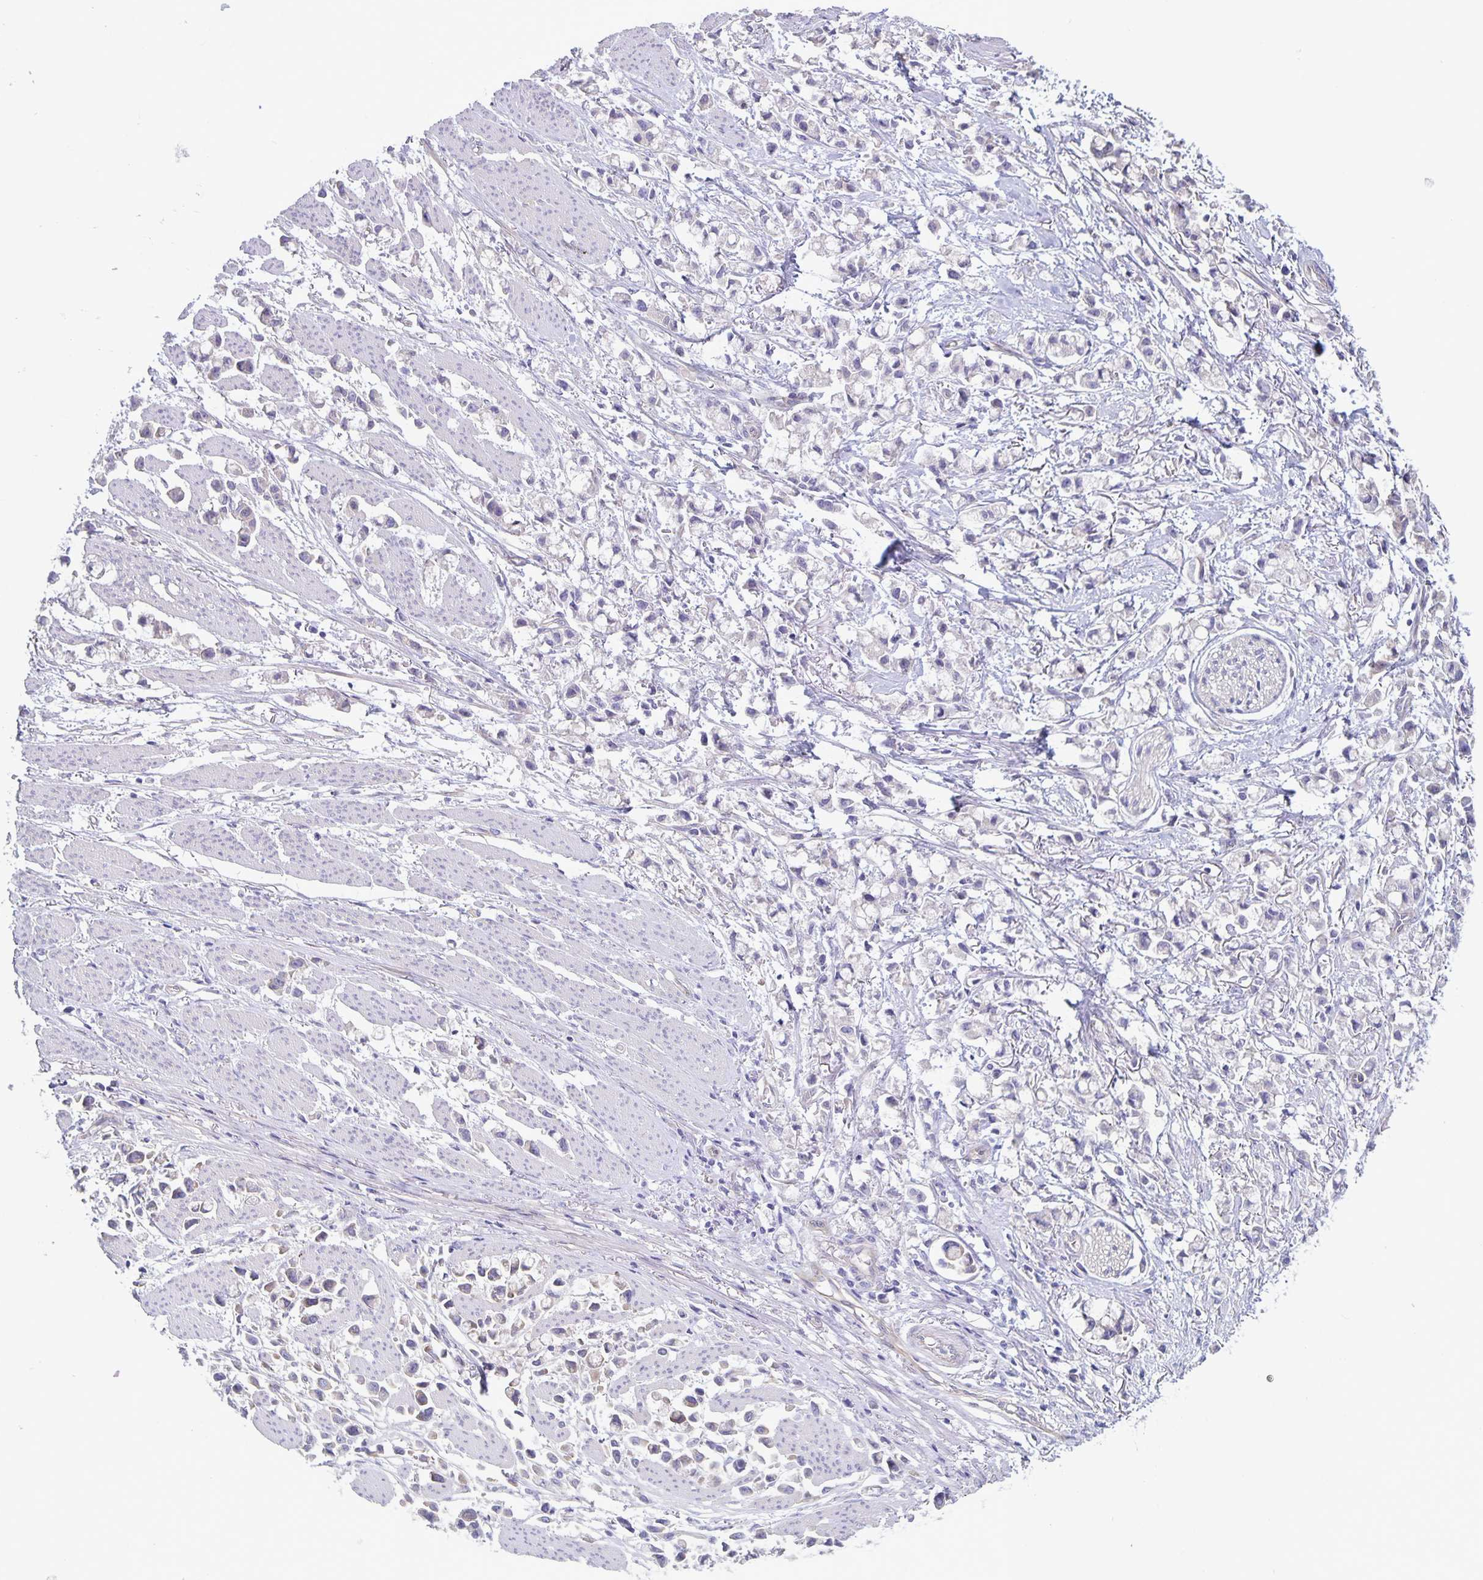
{"staining": {"intensity": "negative", "quantity": "none", "location": "none"}, "tissue": "stomach cancer", "cell_type": "Tumor cells", "image_type": "cancer", "snomed": [{"axis": "morphology", "description": "Adenocarcinoma, NOS"}, {"axis": "topography", "description": "Stomach"}], "caption": "An IHC micrograph of adenocarcinoma (stomach) is shown. There is no staining in tumor cells of adenocarcinoma (stomach). The staining was performed using DAB (3,3'-diaminobenzidine) to visualize the protein expression in brown, while the nuclei were stained in blue with hematoxylin (Magnification: 20x).", "gene": "PLCB3", "patient": {"sex": "female", "age": 81}}